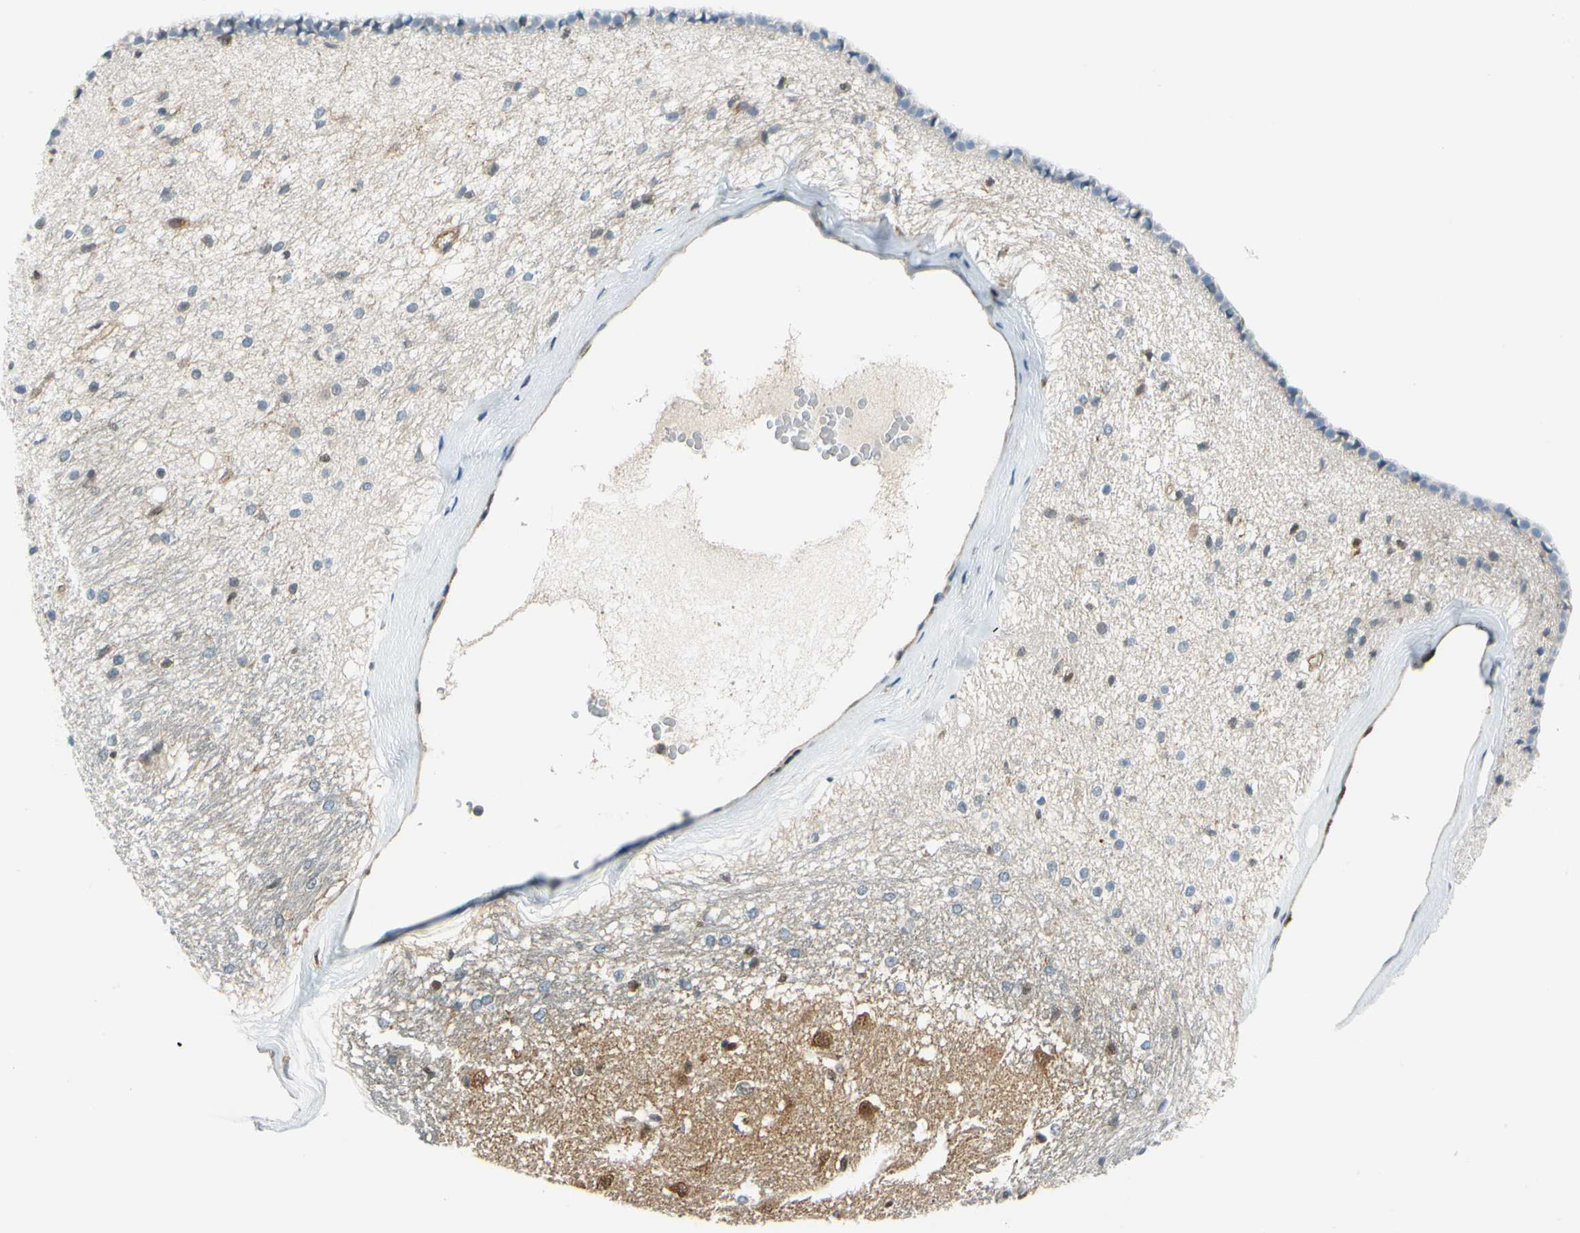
{"staining": {"intensity": "negative", "quantity": "none", "location": "none"}, "tissue": "hippocampus", "cell_type": "Glial cells", "image_type": "normal", "snomed": [{"axis": "morphology", "description": "Normal tissue, NOS"}, {"axis": "topography", "description": "Hippocampus"}], "caption": "The immunohistochemistry photomicrograph has no significant expression in glial cells of hippocampus. (Immunohistochemistry, brightfield microscopy, high magnification).", "gene": "MAPK9", "patient": {"sex": "female", "age": 19}}